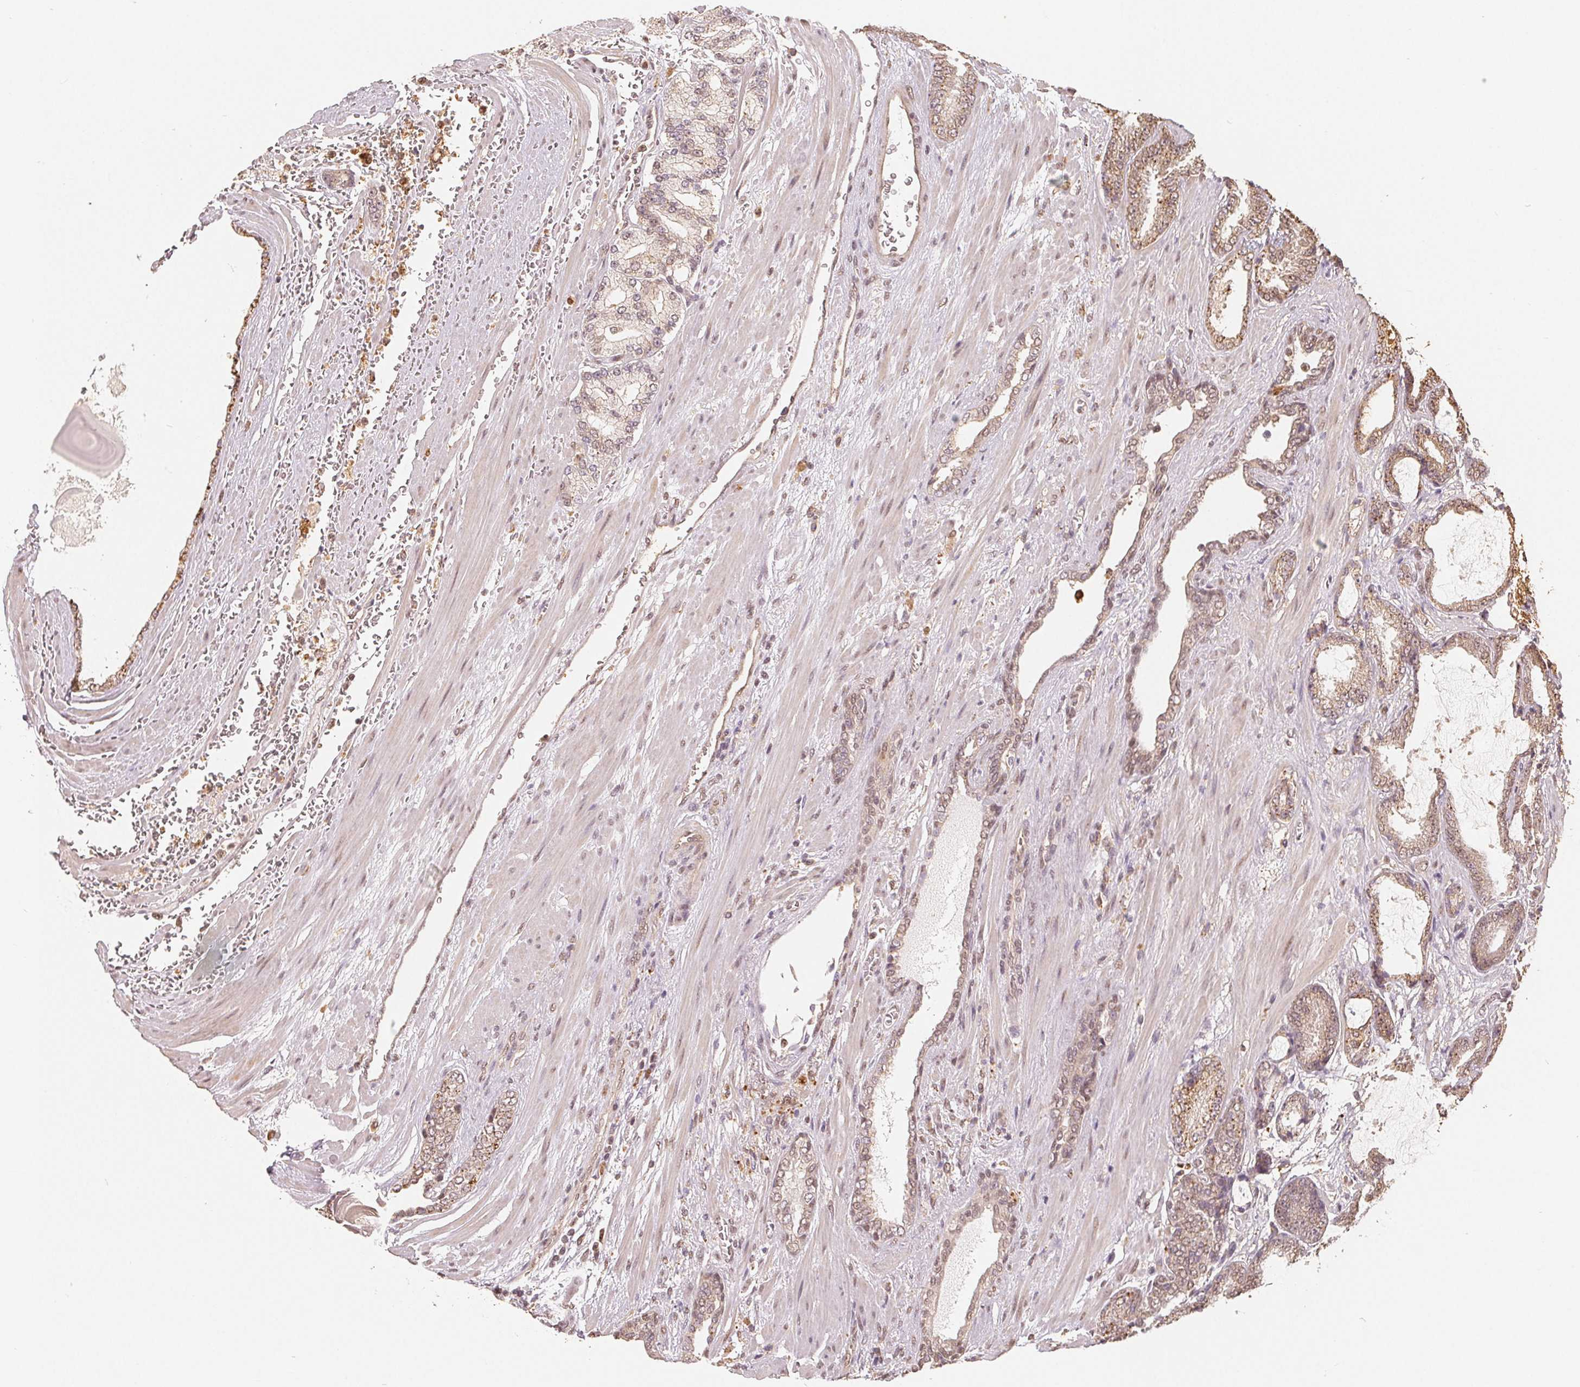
{"staining": {"intensity": "weak", "quantity": ">75%", "location": "cytoplasmic/membranous"}, "tissue": "prostate cancer", "cell_type": "Tumor cells", "image_type": "cancer", "snomed": [{"axis": "morphology", "description": "Adenocarcinoma, High grade"}, {"axis": "topography", "description": "Prostate"}], "caption": "Human prostate cancer stained for a protein (brown) displays weak cytoplasmic/membranous positive staining in about >75% of tumor cells.", "gene": "GUSB", "patient": {"sex": "male", "age": 64}}